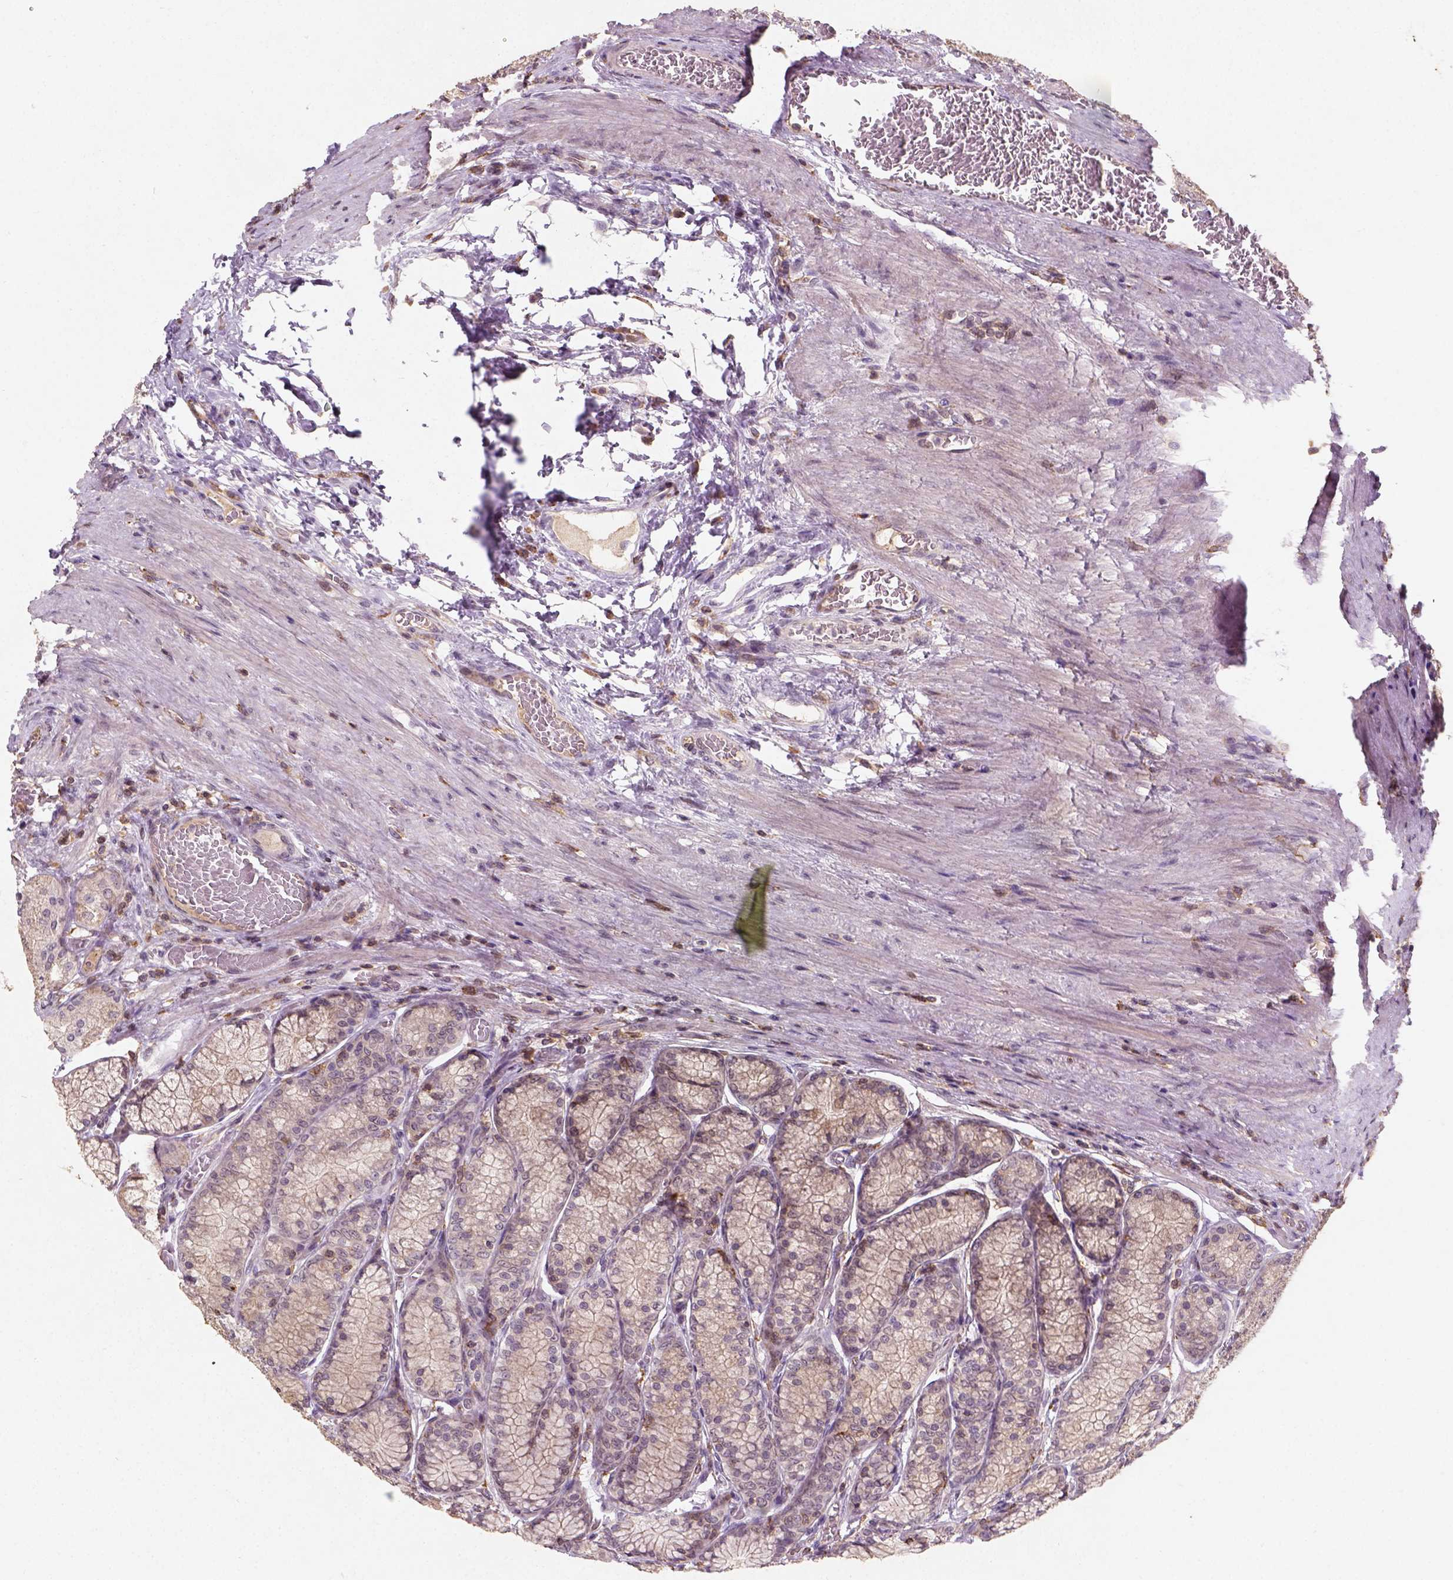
{"staining": {"intensity": "weak", "quantity": "25%-75%", "location": "cytoplasmic/membranous"}, "tissue": "stomach", "cell_type": "Glandular cells", "image_type": "normal", "snomed": [{"axis": "morphology", "description": "Normal tissue, NOS"}, {"axis": "morphology", "description": "Adenocarcinoma, NOS"}, {"axis": "morphology", "description": "Adenocarcinoma, High grade"}, {"axis": "topography", "description": "Stomach, upper"}, {"axis": "topography", "description": "Stomach"}], "caption": "Immunohistochemistry (IHC) (DAB) staining of normal human stomach displays weak cytoplasmic/membranous protein positivity in about 25%-75% of glandular cells.", "gene": "CAMKK1", "patient": {"sex": "female", "age": 65}}